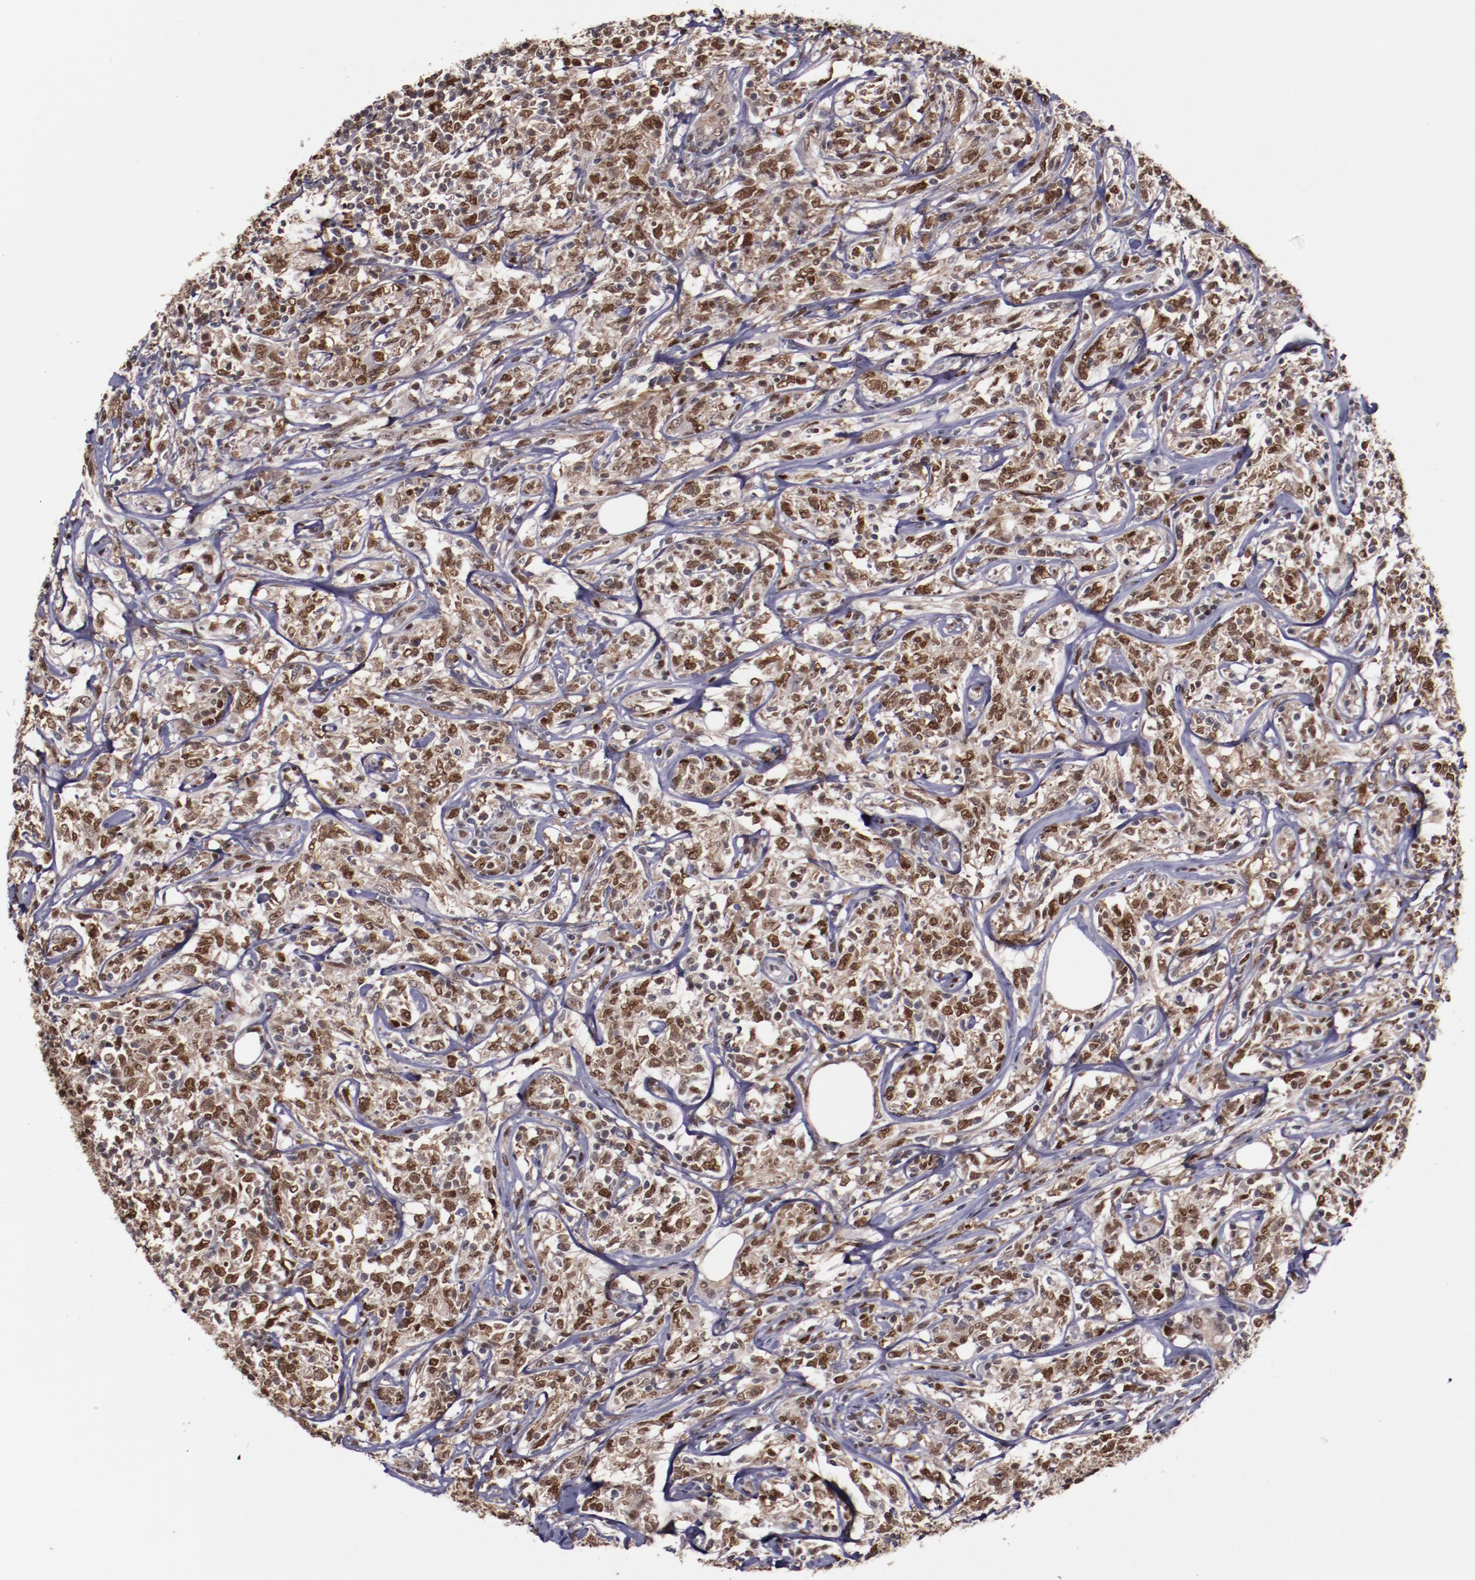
{"staining": {"intensity": "strong", "quantity": ">75%", "location": "nuclear"}, "tissue": "lymphoma", "cell_type": "Tumor cells", "image_type": "cancer", "snomed": [{"axis": "morphology", "description": "Malignant lymphoma, non-Hodgkin's type, High grade"}, {"axis": "topography", "description": "Lymph node"}], "caption": "Lymphoma tissue shows strong nuclear expression in approximately >75% of tumor cells", "gene": "CHEK2", "patient": {"sex": "female", "age": 84}}